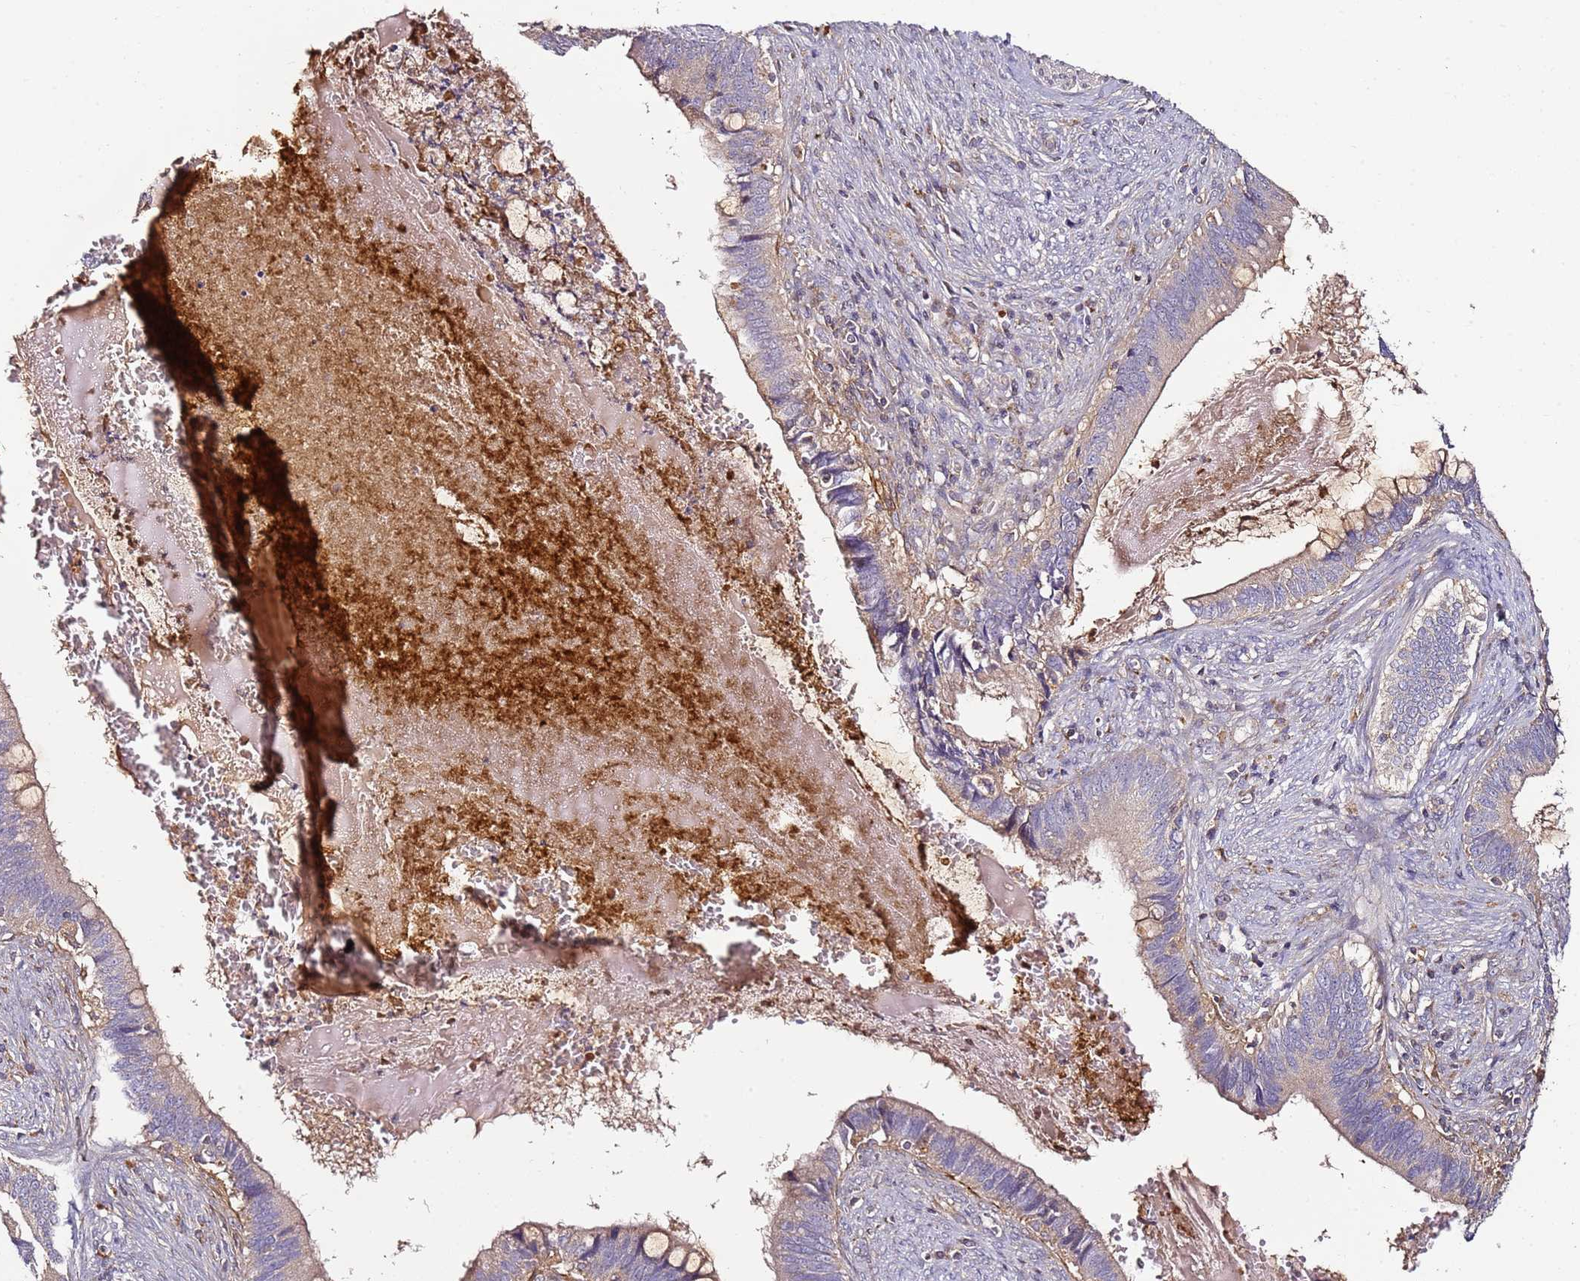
{"staining": {"intensity": "weak", "quantity": "25%-75%", "location": "cytoplasmic/membranous"}, "tissue": "cervical cancer", "cell_type": "Tumor cells", "image_type": "cancer", "snomed": [{"axis": "morphology", "description": "Adenocarcinoma, NOS"}, {"axis": "topography", "description": "Cervix"}], "caption": "A photomicrograph of human cervical cancer stained for a protein reveals weak cytoplasmic/membranous brown staining in tumor cells.", "gene": "KRTAP21-3", "patient": {"sex": "female", "age": 42}}